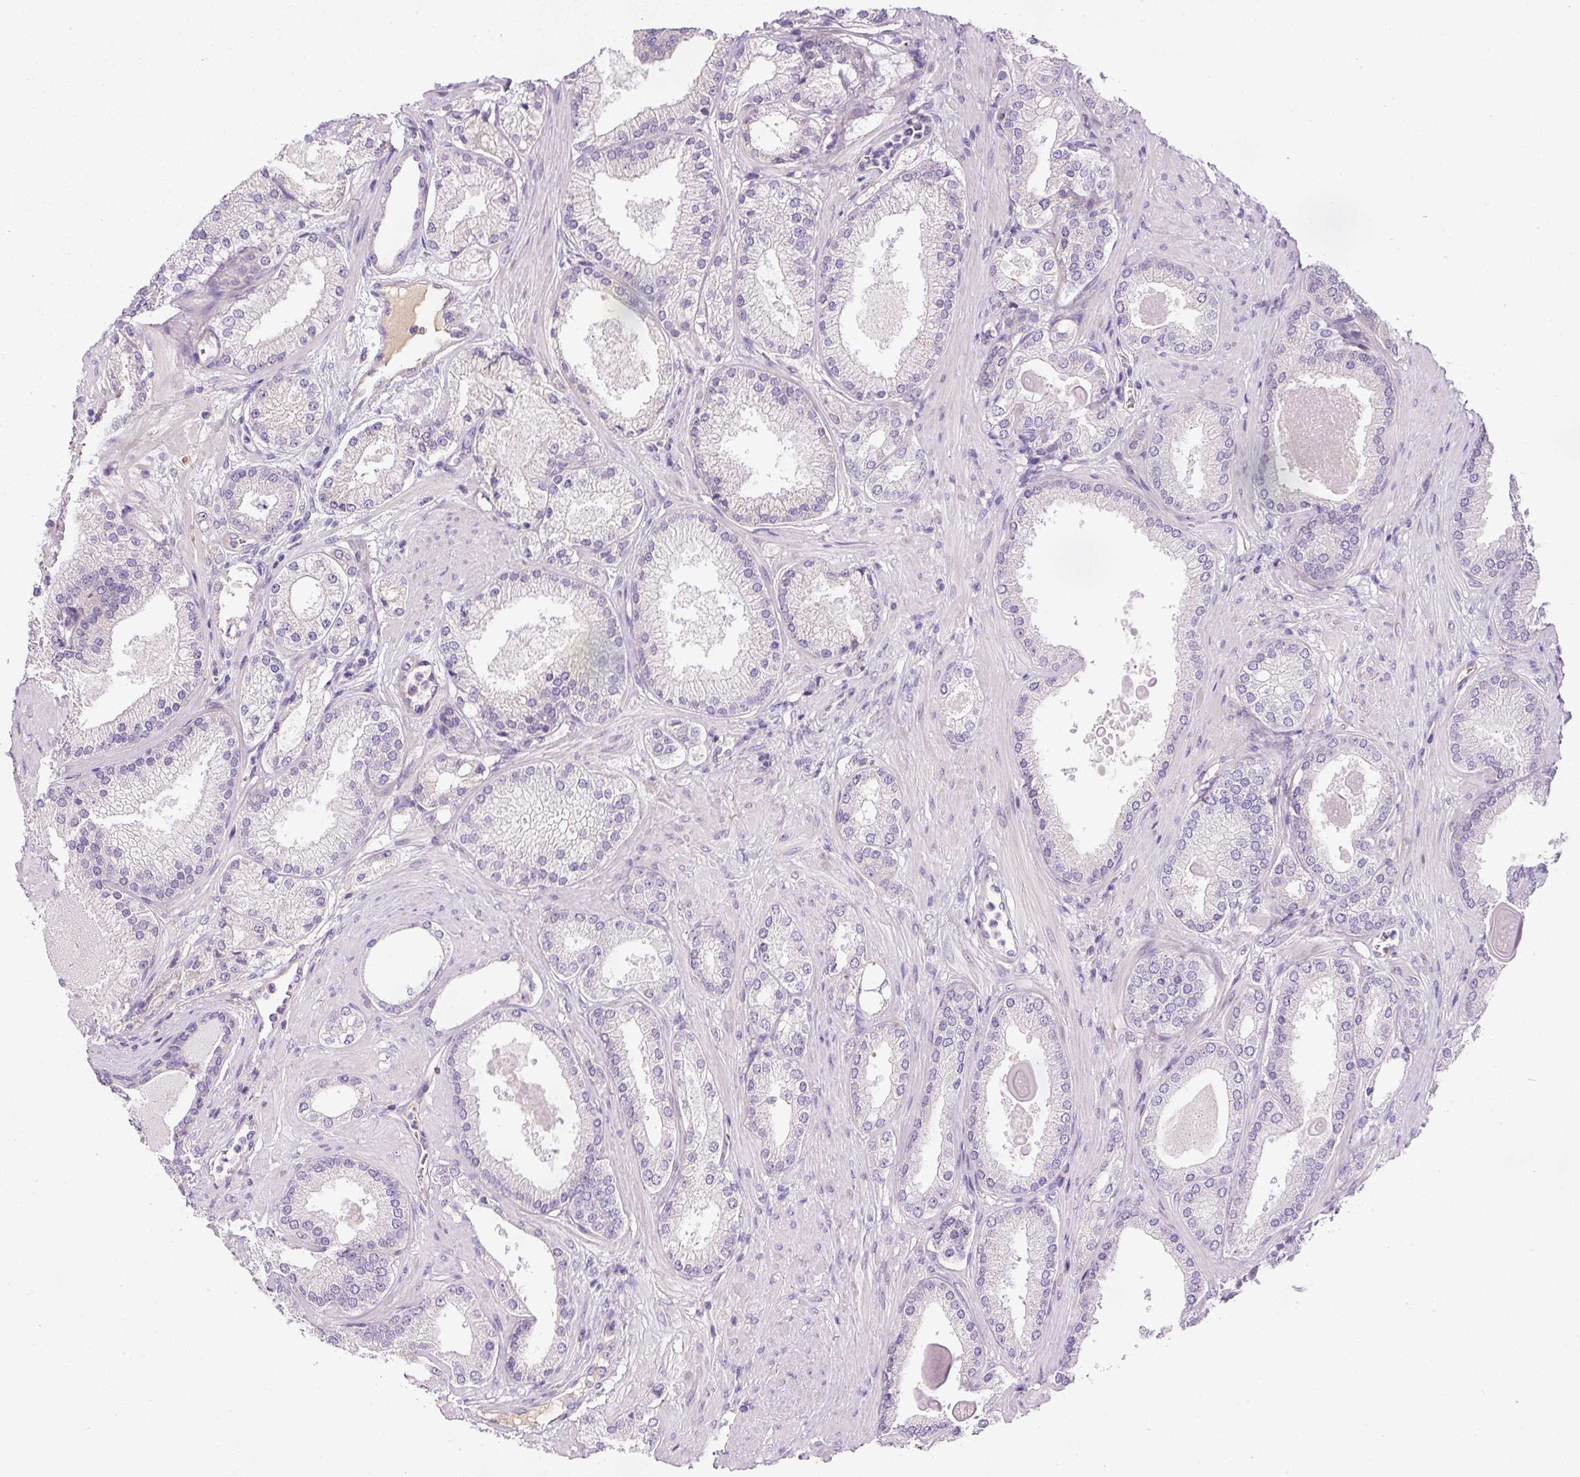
{"staining": {"intensity": "negative", "quantity": "none", "location": "none"}, "tissue": "prostate cancer", "cell_type": "Tumor cells", "image_type": "cancer", "snomed": [{"axis": "morphology", "description": "Adenocarcinoma, Low grade"}, {"axis": "topography", "description": "Prostate"}], "caption": "Tumor cells show no significant expression in prostate cancer.", "gene": "KPNA5", "patient": {"sex": "male", "age": 59}}